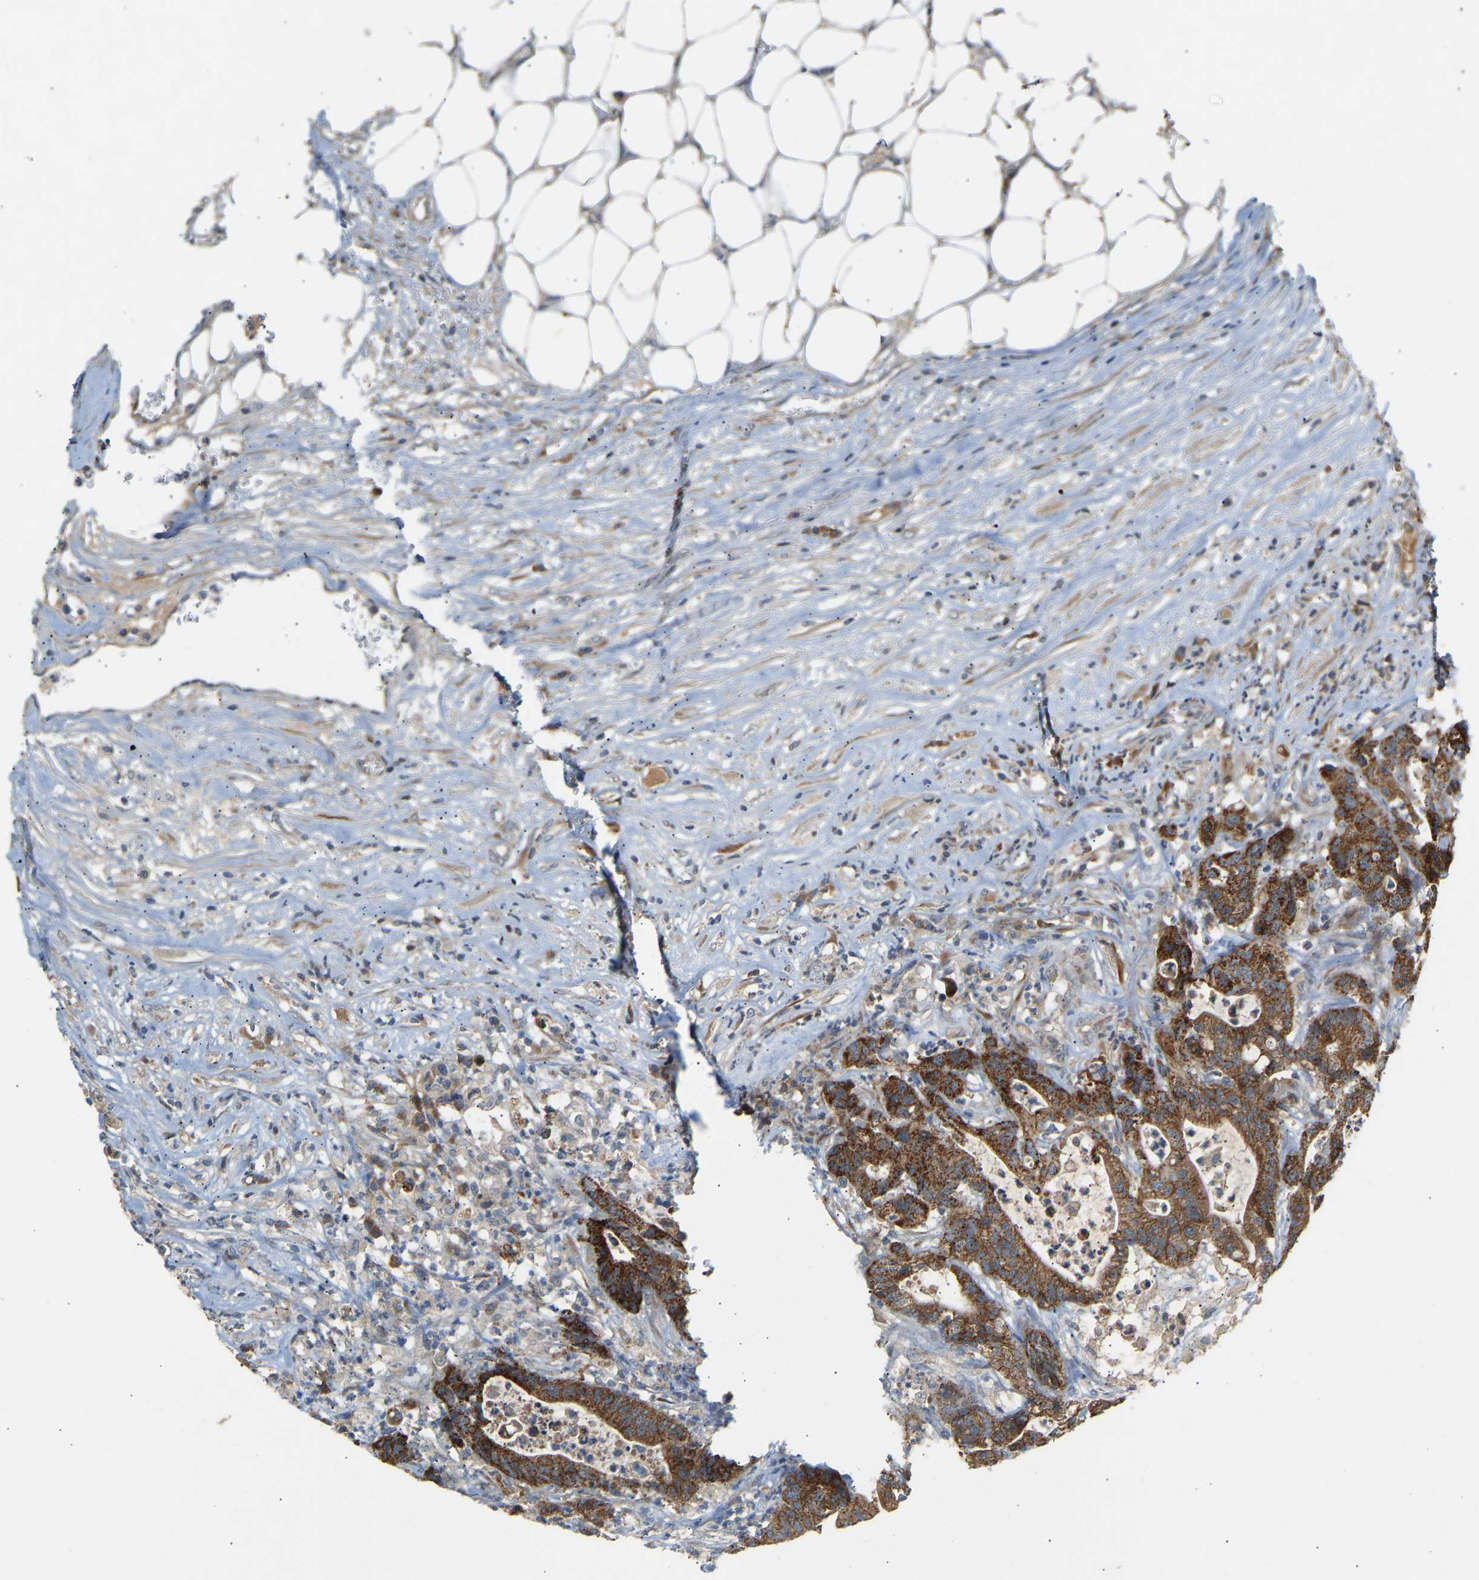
{"staining": {"intensity": "strong", "quantity": ">75%", "location": "cytoplasmic/membranous"}, "tissue": "colorectal cancer", "cell_type": "Tumor cells", "image_type": "cancer", "snomed": [{"axis": "morphology", "description": "Adenocarcinoma, NOS"}, {"axis": "topography", "description": "Colon"}], "caption": "Colorectal cancer stained with DAB immunohistochemistry (IHC) exhibits high levels of strong cytoplasmic/membranous staining in approximately >75% of tumor cells.", "gene": "PTCD1", "patient": {"sex": "female", "age": 84}}